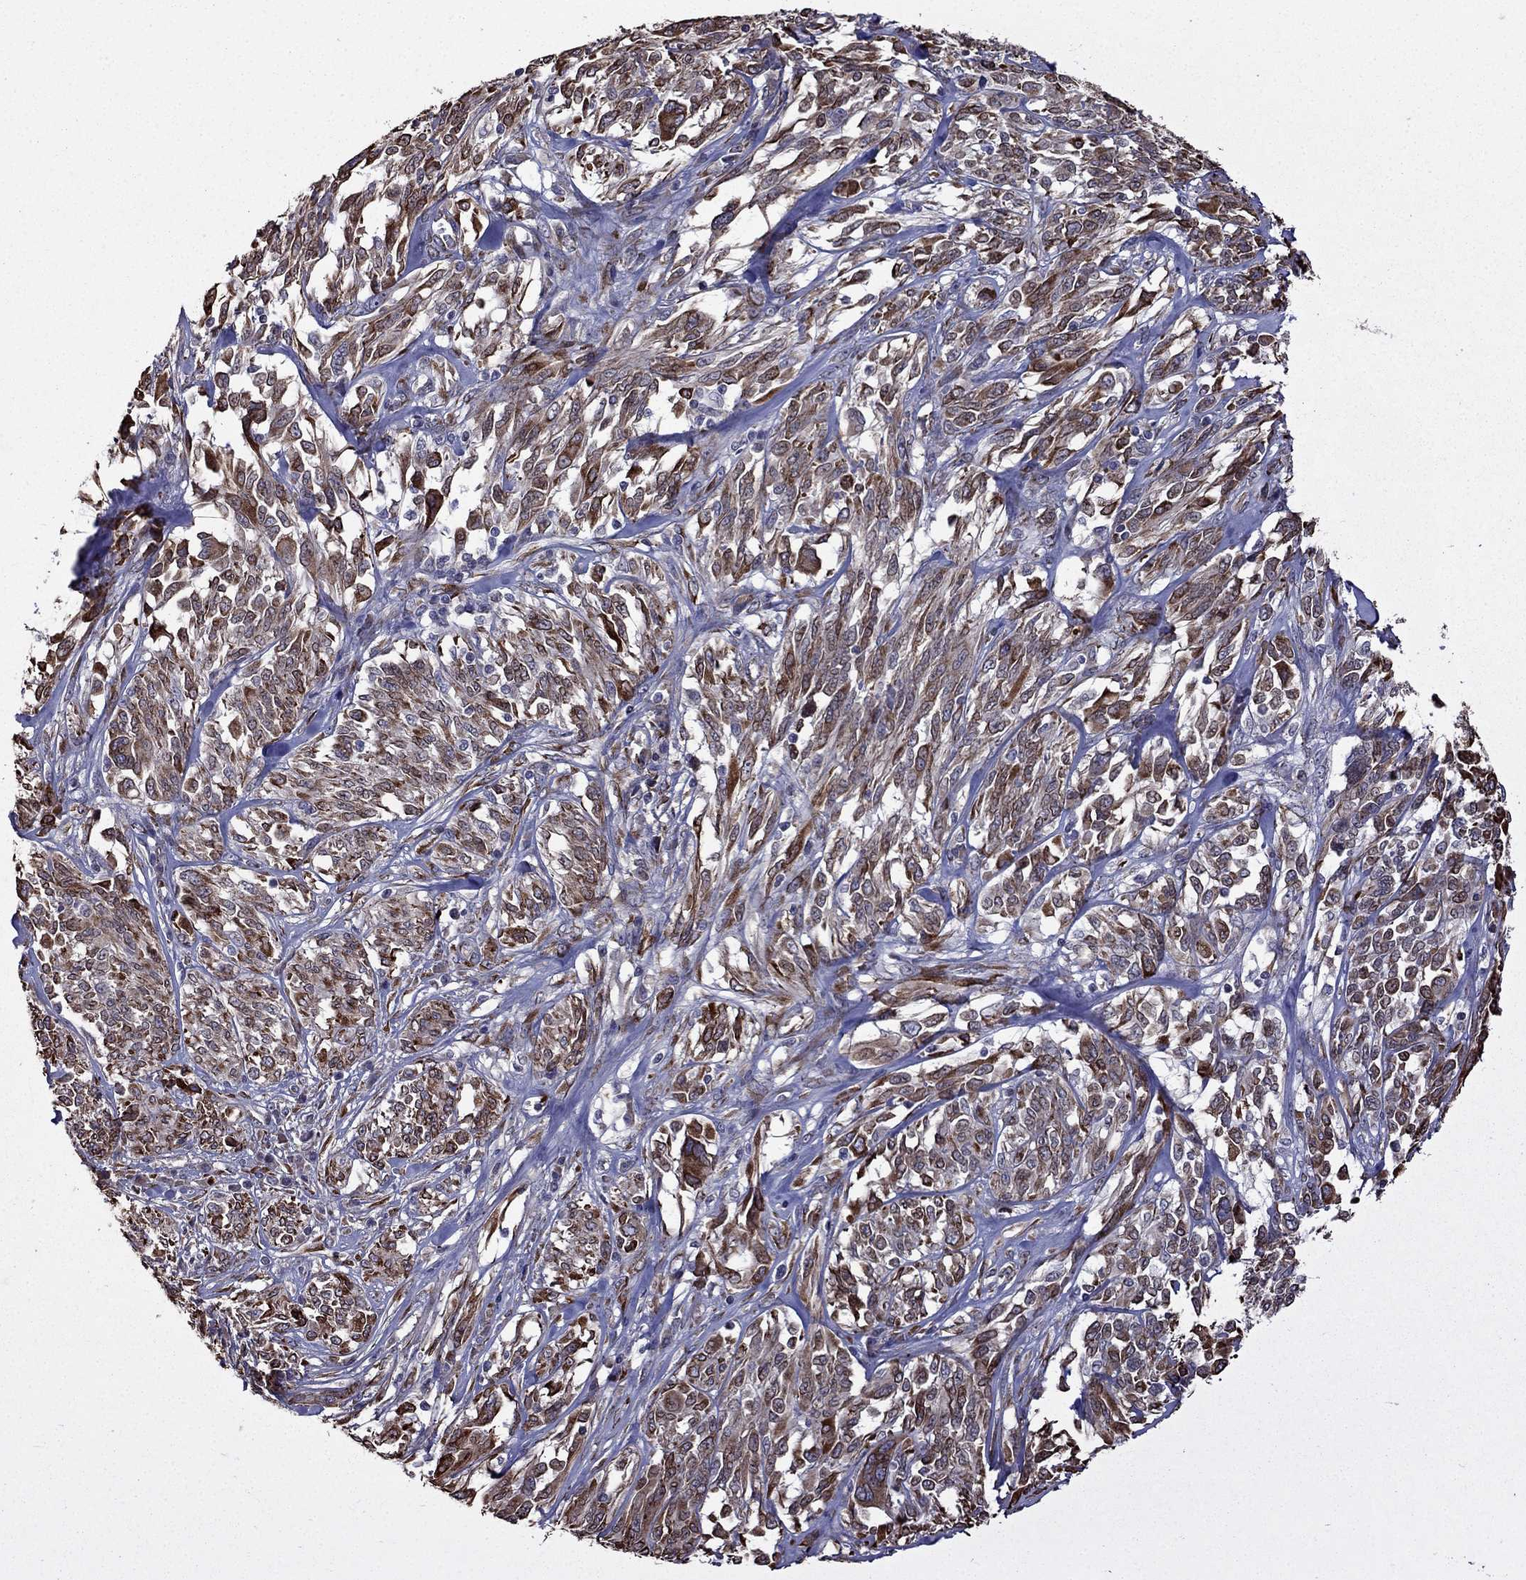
{"staining": {"intensity": "moderate", "quantity": ">75%", "location": "cytoplasmic/membranous"}, "tissue": "melanoma", "cell_type": "Tumor cells", "image_type": "cancer", "snomed": [{"axis": "morphology", "description": "Malignant melanoma, NOS"}, {"axis": "topography", "description": "Skin"}], "caption": "Protein expression analysis of malignant melanoma shows moderate cytoplasmic/membranous staining in approximately >75% of tumor cells.", "gene": "IKBIP", "patient": {"sex": "female", "age": 91}}